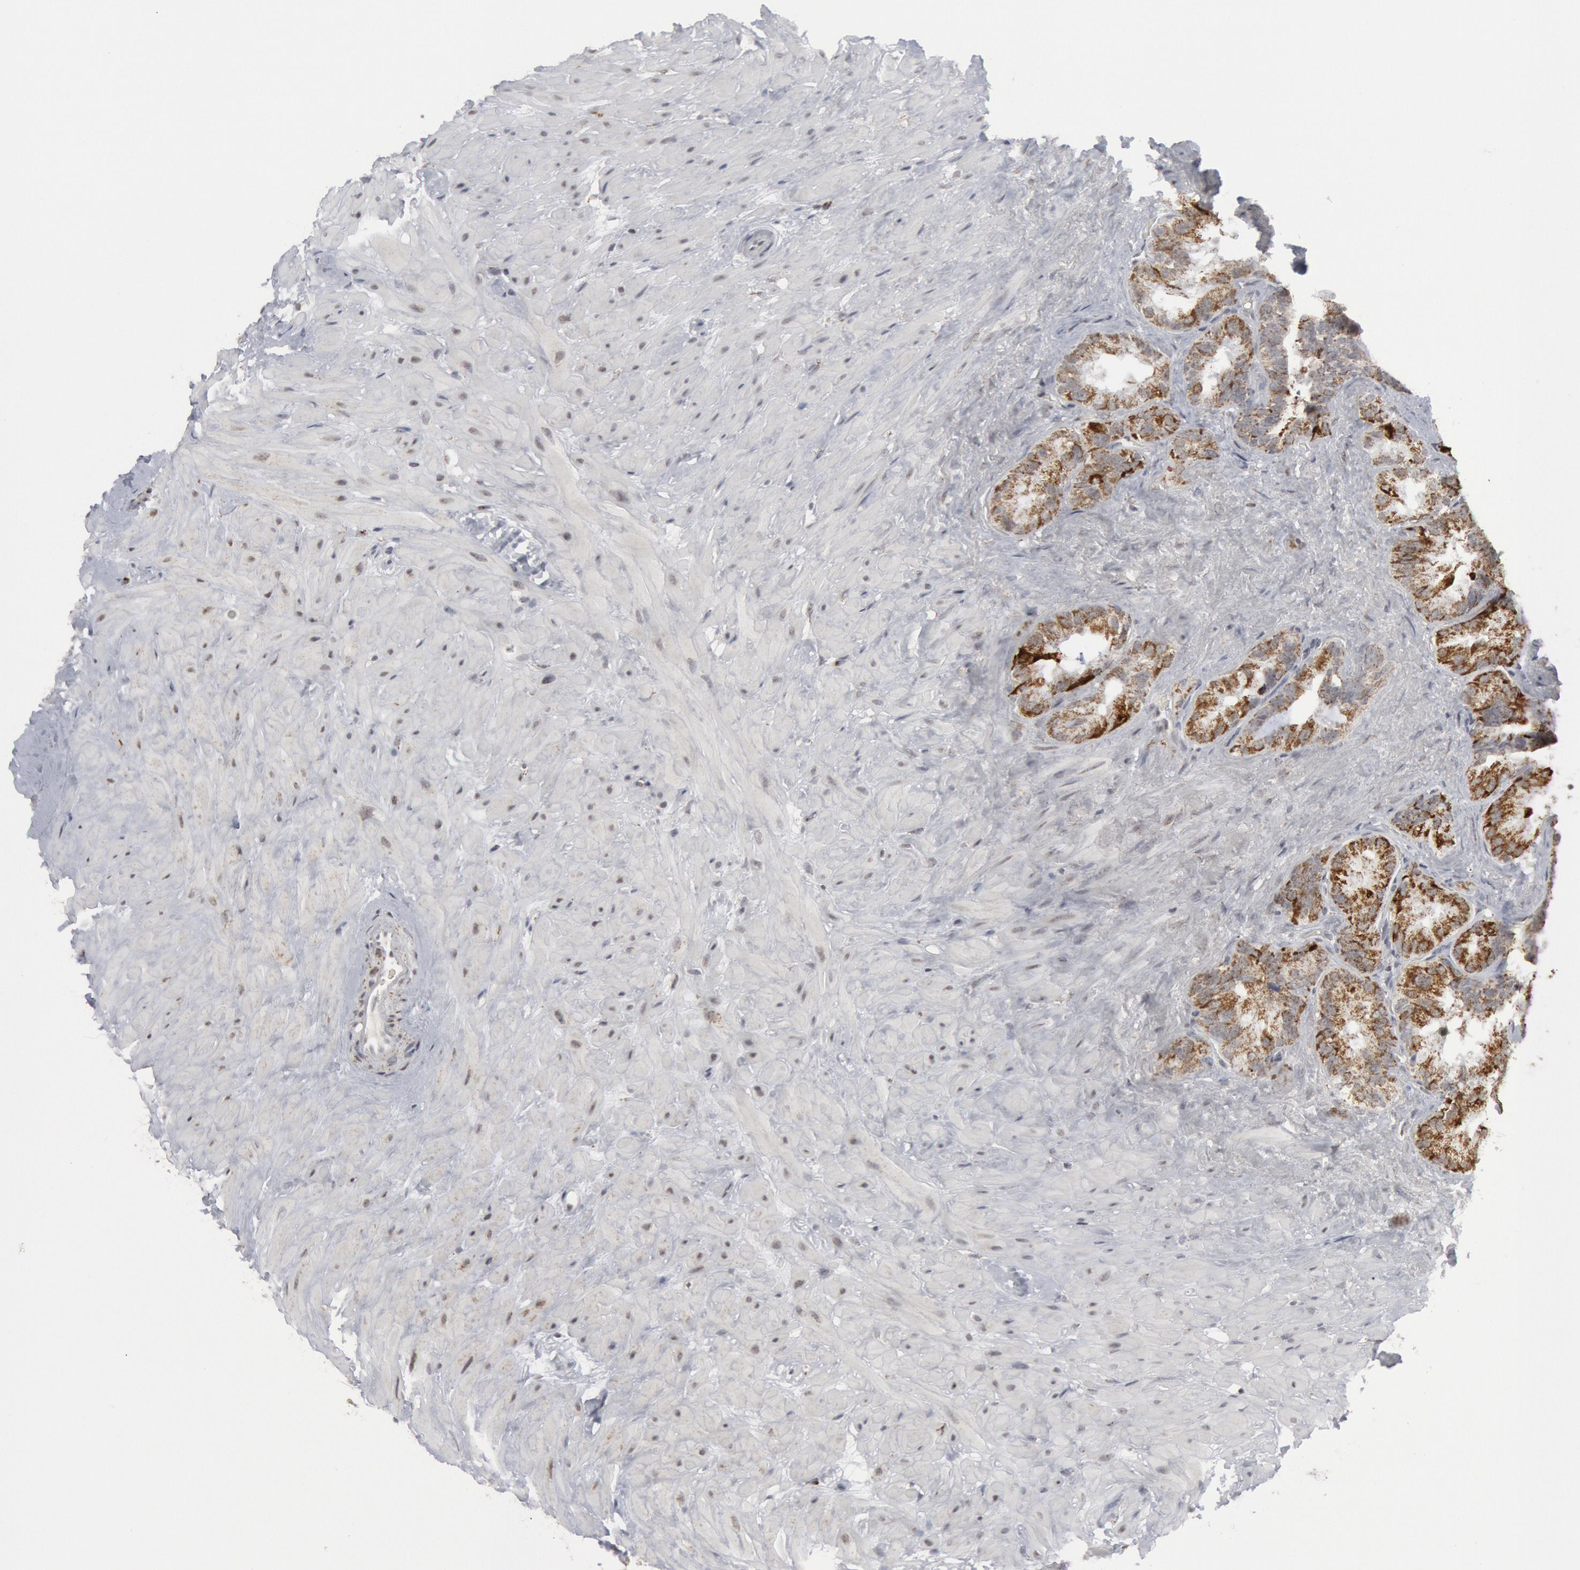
{"staining": {"intensity": "moderate", "quantity": ">75%", "location": "cytoplasmic/membranous"}, "tissue": "seminal vesicle", "cell_type": "Glandular cells", "image_type": "normal", "snomed": [{"axis": "morphology", "description": "Normal tissue, NOS"}, {"axis": "topography", "description": "Prostate"}, {"axis": "topography", "description": "Seminal veicle"}], "caption": "Approximately >75% of glandular cells in benign seminal vesicle reveal moderate cytoplasmic/membranous protein positivity as visualized by brown immunohistochemical staining.", "gene": "CASP9", "patient": {"sex": "male", "age": 63}}